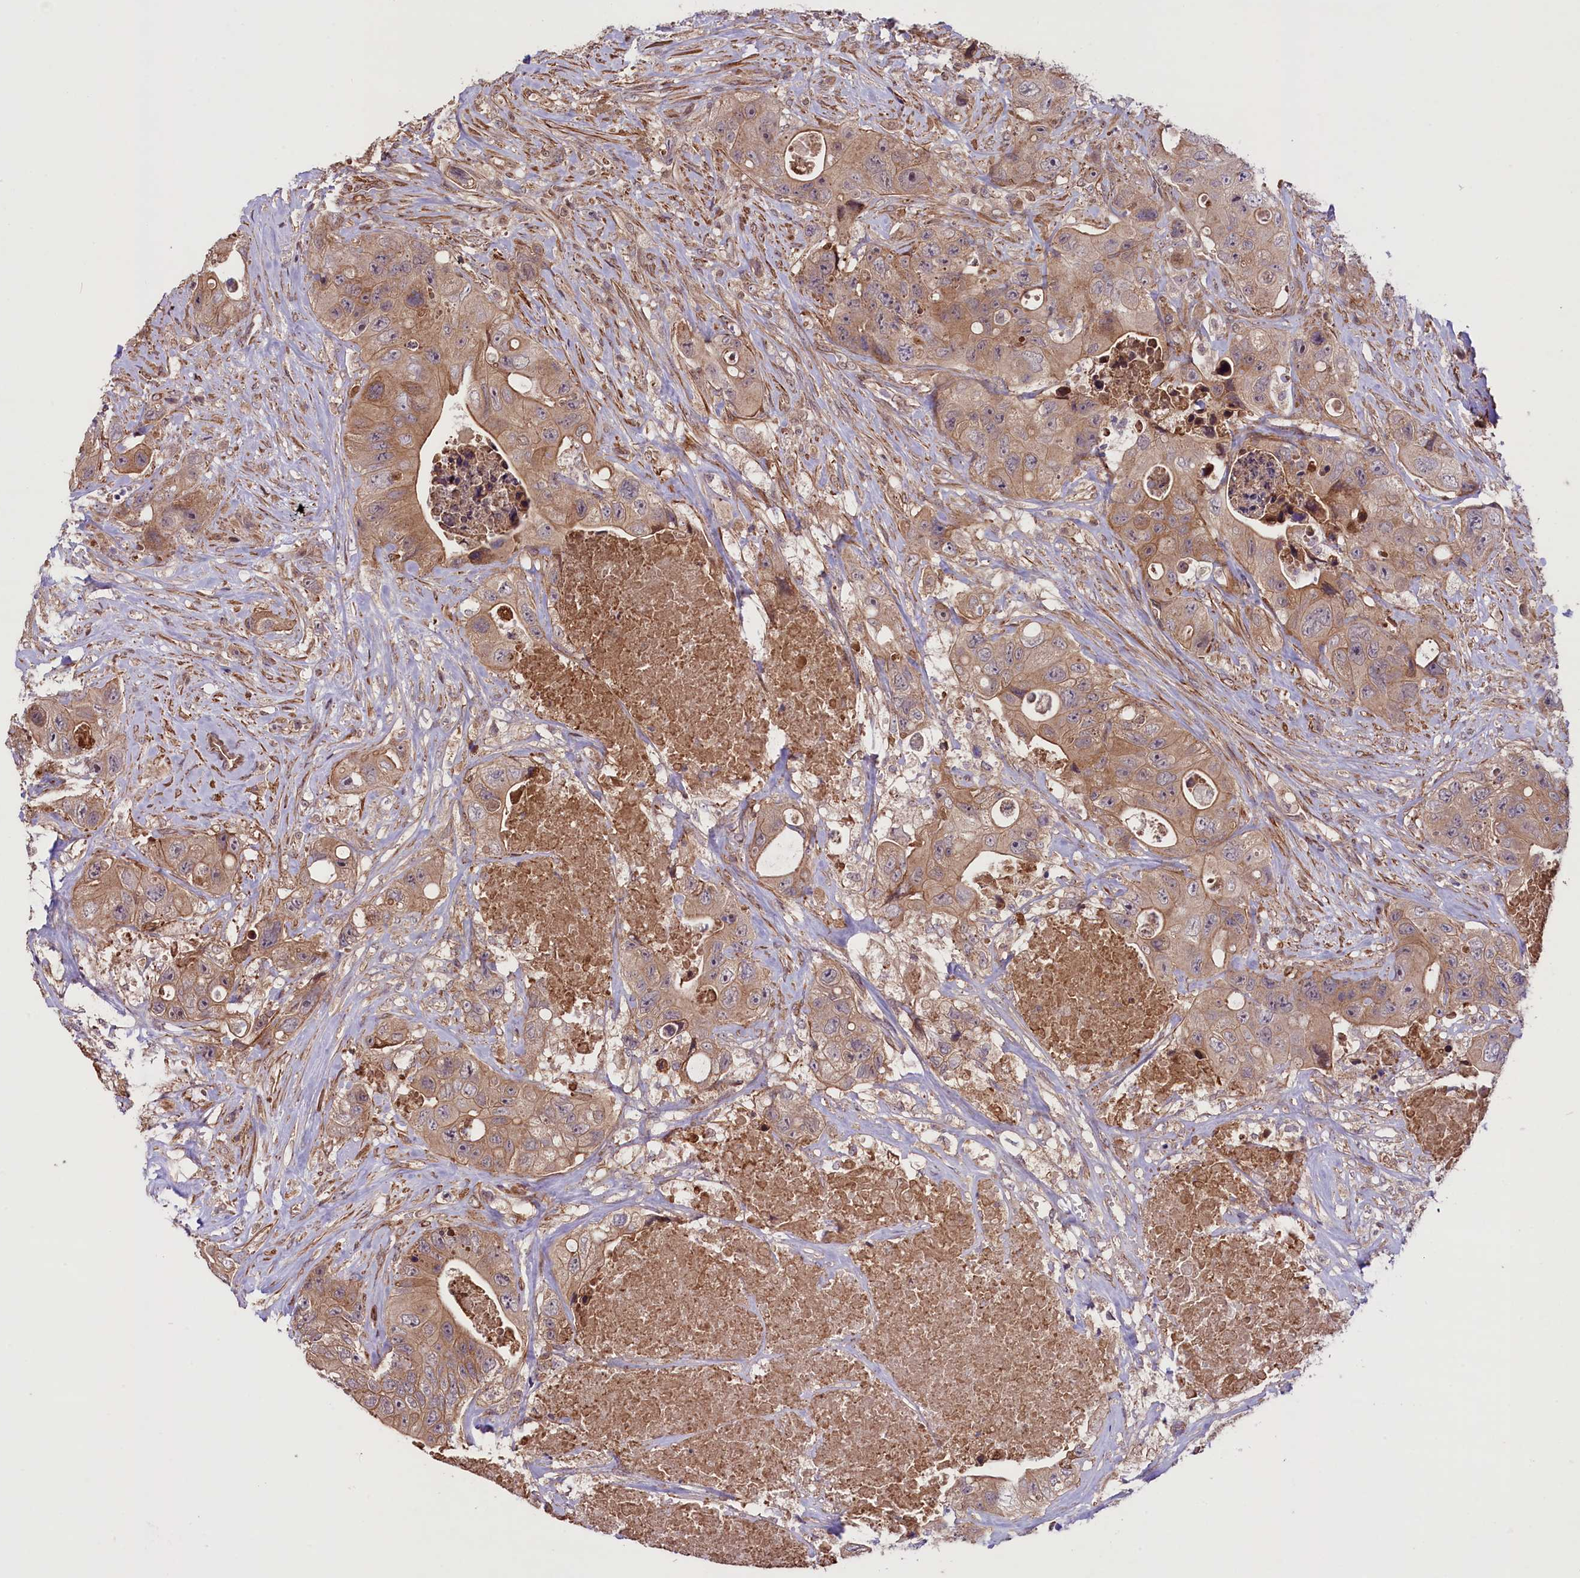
{"staining": {"intensity": "moderate", "quantity": ">75%", "location": "cytoplasmic/membranous"}, "tissue": "colorectal cancer", "cell_type": "Tumor cells", "image_type": "cancer", "snomed": [{"axis": "morphology", "description": "Adenocarcinoma, NOS"}, {"axis": "topography", "description": "Colon"}], "caption": "Immunohistochemical staining of human colorectal cancer shows medium levels of moderate cytoplasmic/membranous protein expression in about >75% of tumor cells.", "gene": "HDAC5", "patient": {"sex": "female", "age": 46}}